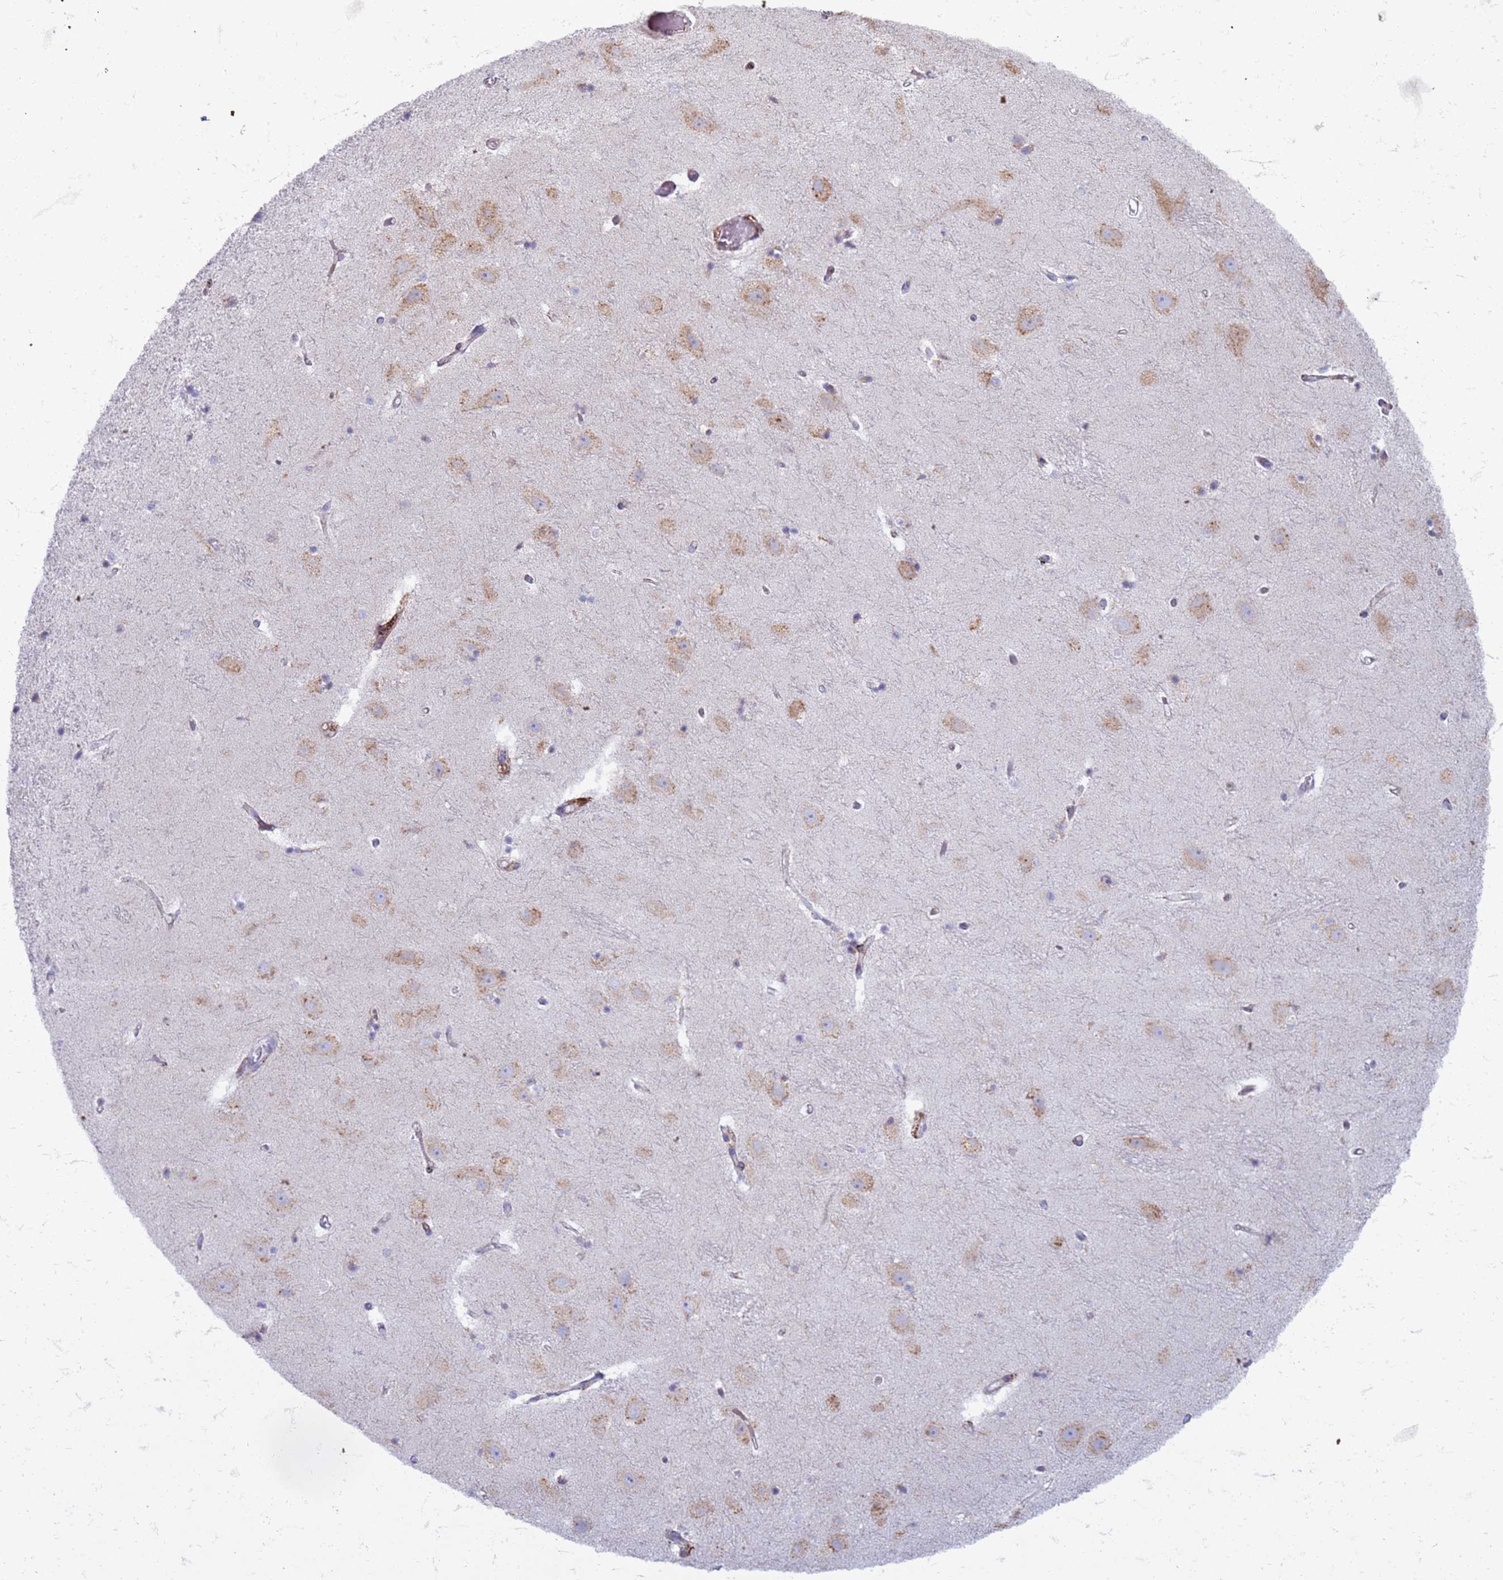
{"staining": {"intensity": "negative", "quantity": "none", "location": "none"}, "tissue": "hippocampus", "cell_type": "Glial cells", "image_type": "normal", "snomed": [{"axis": "morphology", "description": "Normal tissue, NOS"}, {"axis": "topography", "description": "Hippocampus"}], "caption": "A histopathology image of human hippocampus is negative for staining in glial cells.", "gene": "PDK3", "patient": {"sex": "female", "age": 52}}